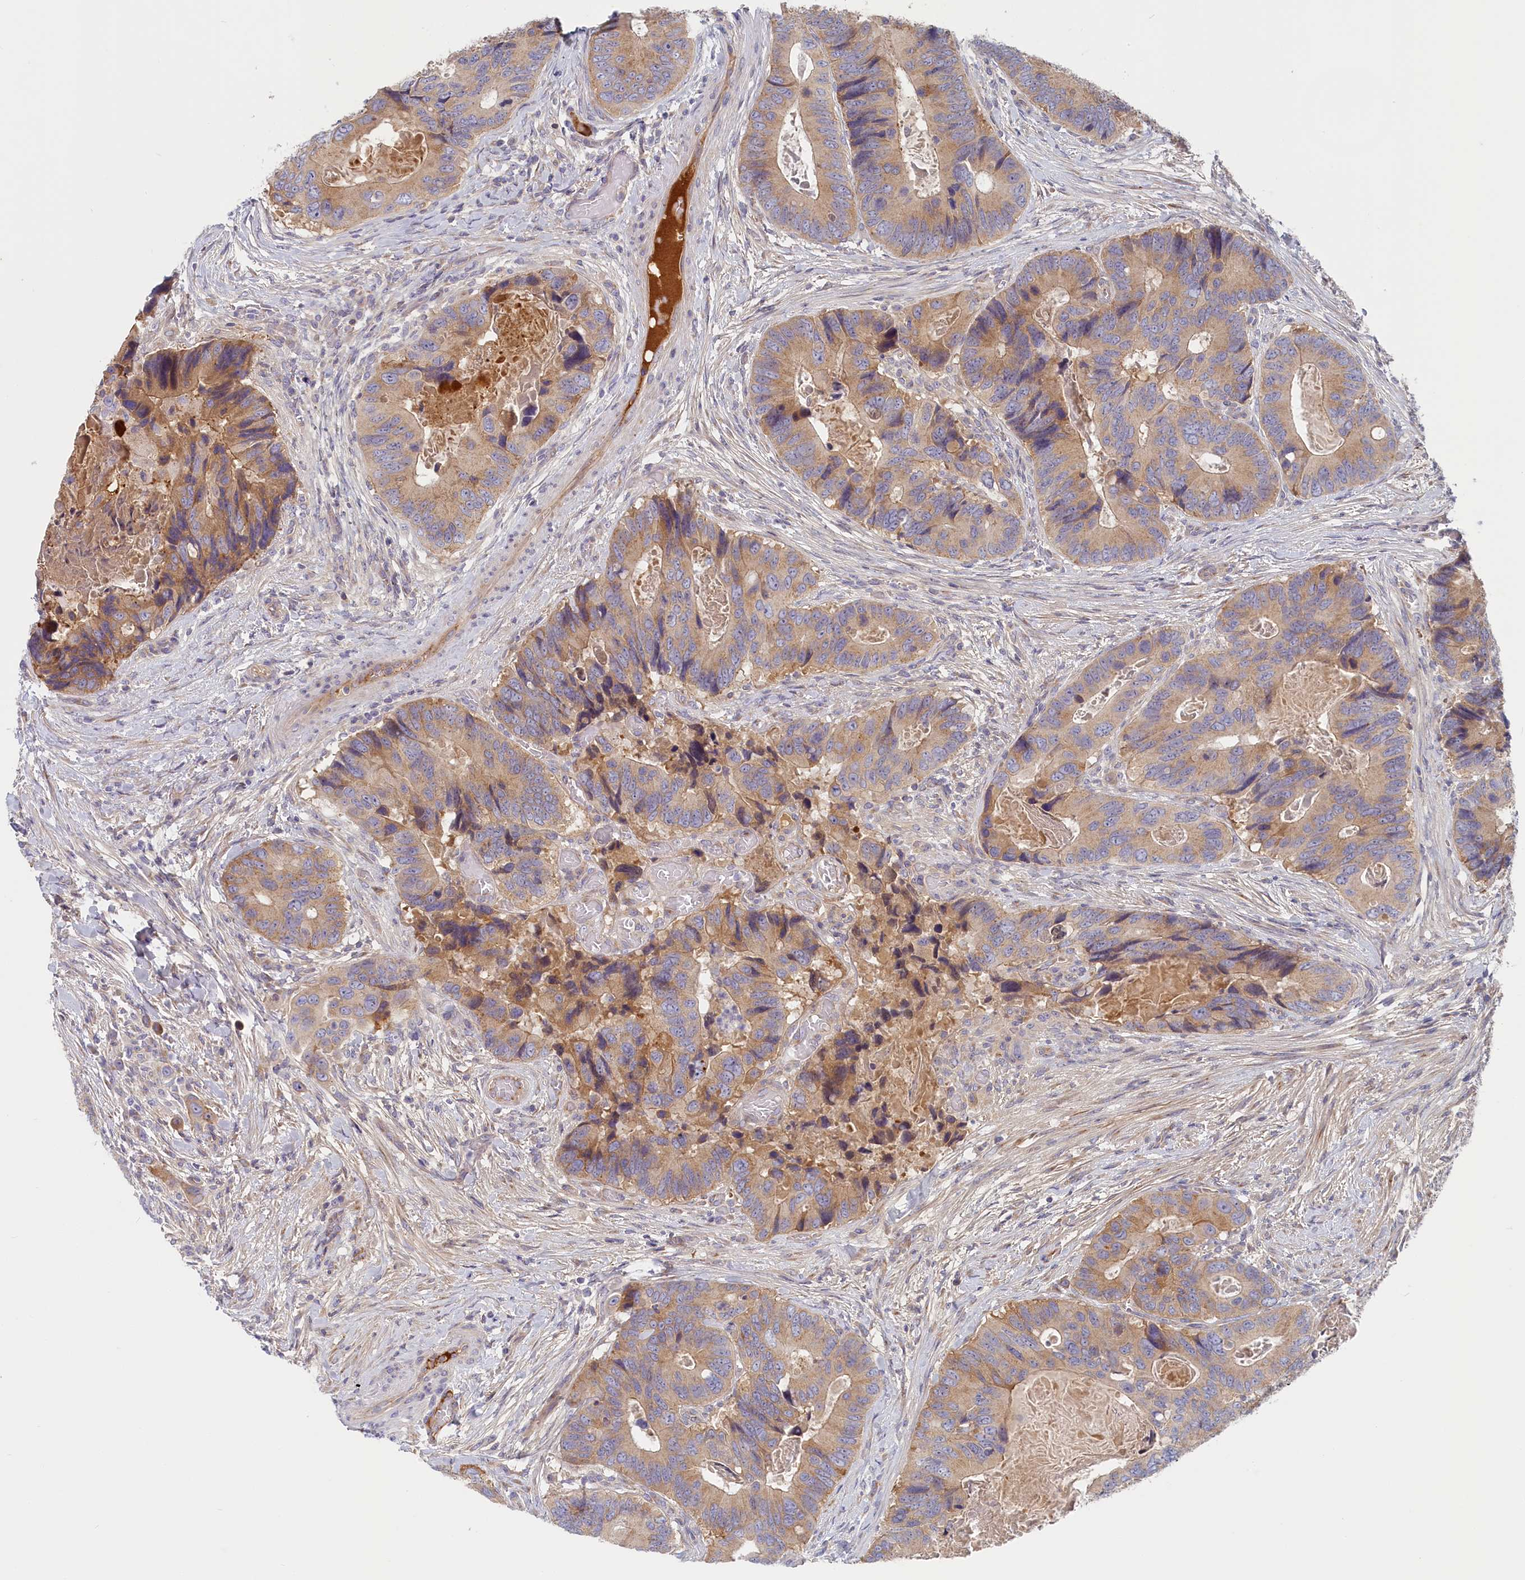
{"staining": {"intensity": "weak", "quantity": "25%-75%", "location": "cytoplasmic/membranous"}, "tissue": "colorectal cancer", "cell_type": "Tumor cells", "image_type": "cancer", "snomed": [{"axis": "morphology", "description": "Adenocarcinoma, NOS"}, {"axis": "topography", "description": "Colon"}], "caption": "Colorectal adenocarcinoma was stained to show a protein in brown. There is low levels of weak cytoplasmic/membranous positivity in about 25%-75% of tumor cells.", "gene": "STX16", "patient": {"sex": "male", "age": 84}}